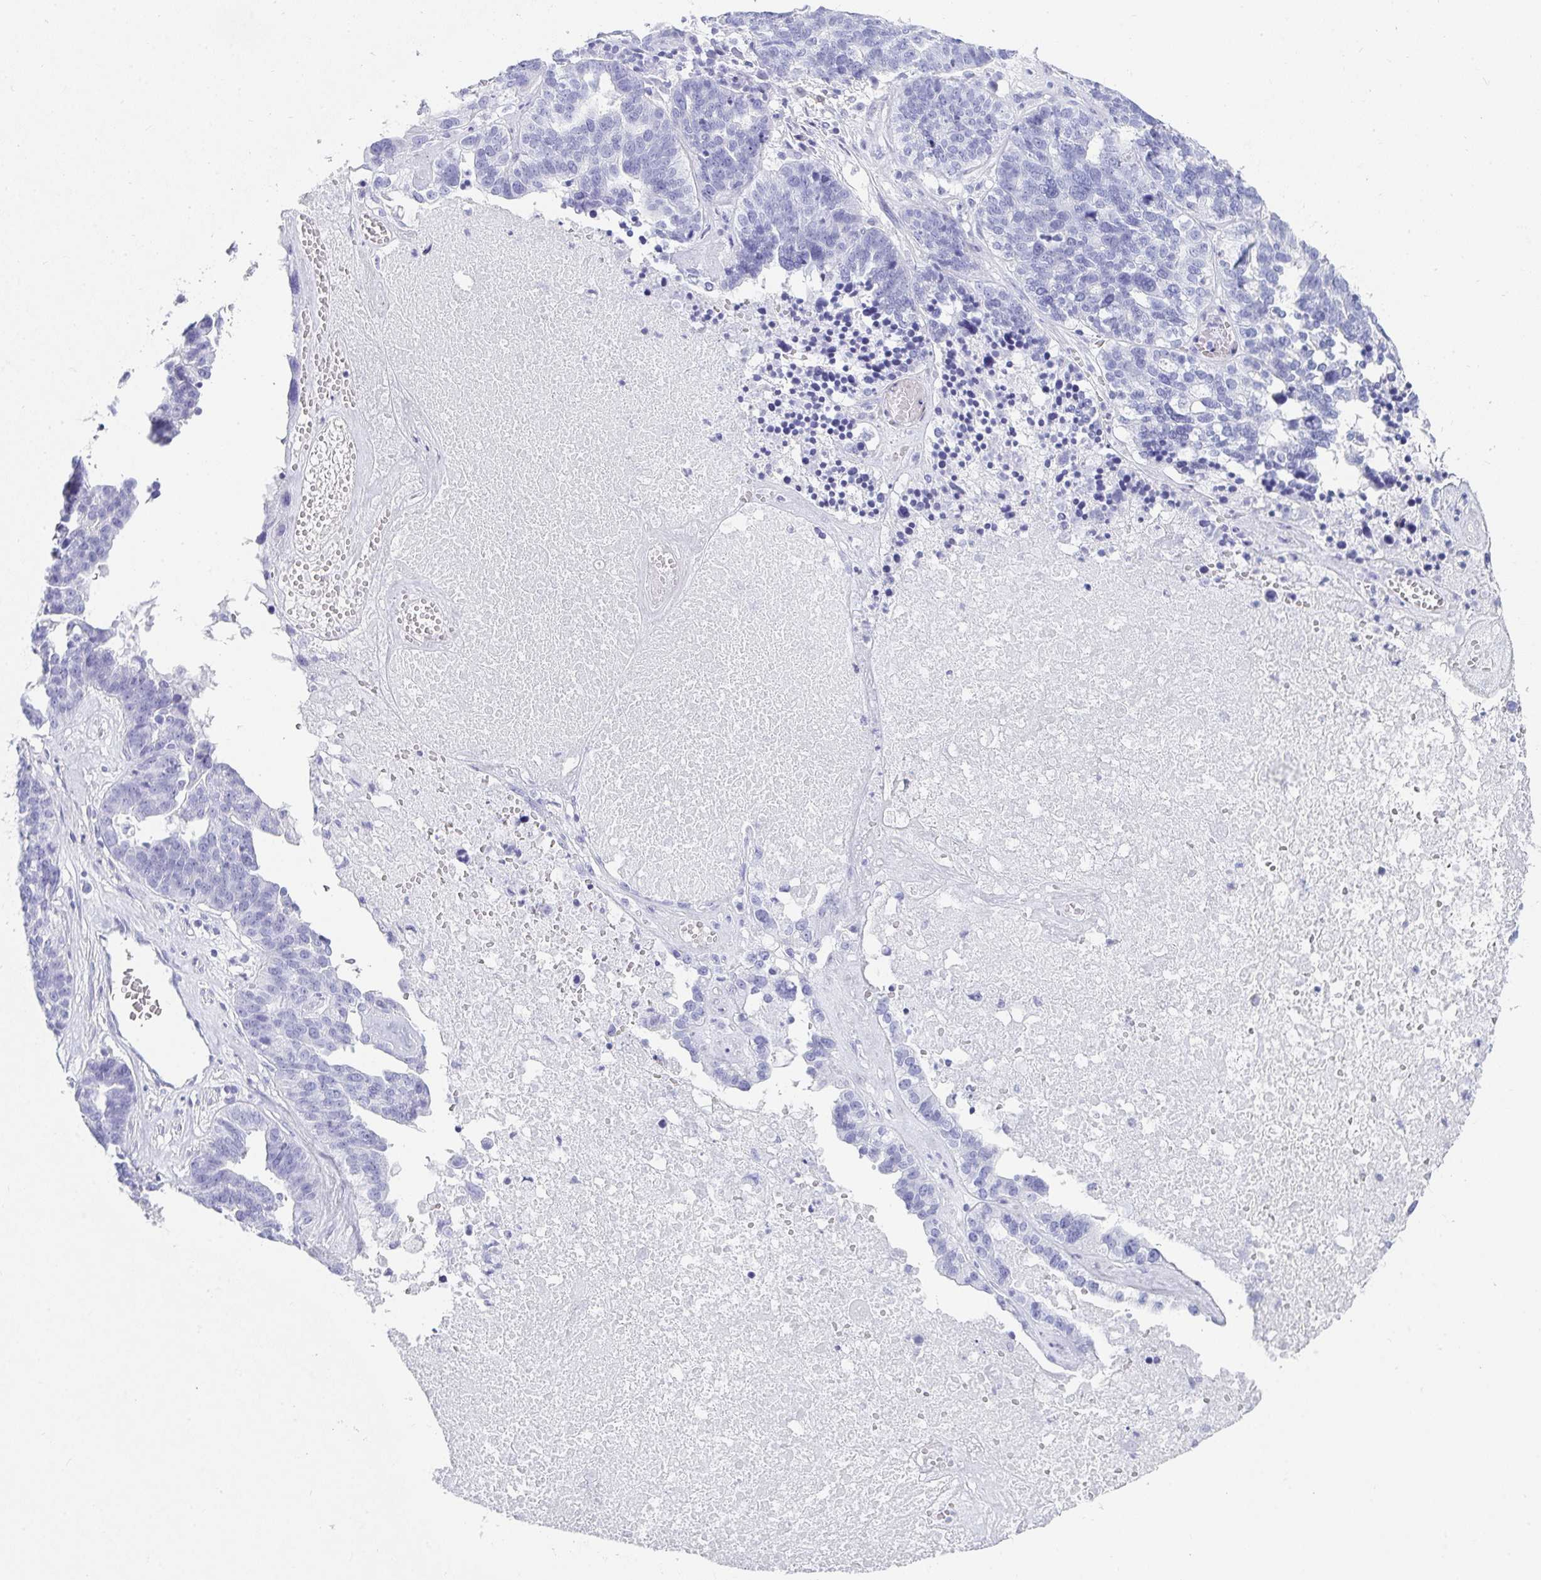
{"staining": {"intensity": "negative", "quantity": "none", "location": "none"}, "tissue": "ovarian cancer", "cell_type": "Tumor cells", "image_type": "cancer", "snomed": [{"axis": "morphology", "description": "Cystadenocarcinoma, serous, NOS"}, {"axis": "topography", "description": "Ovary"}], "caption": "High magnification brightfield microscopy of serous cystadenocarcinoma (ovarian) stained with DAB (3,3'-diaminobenzidine) (brown) and counterstained with hematoxylin (blue): tumor cells show no significant positivity.", "gene": "PRND", "patient": {"sex": "female", "age": 59}}